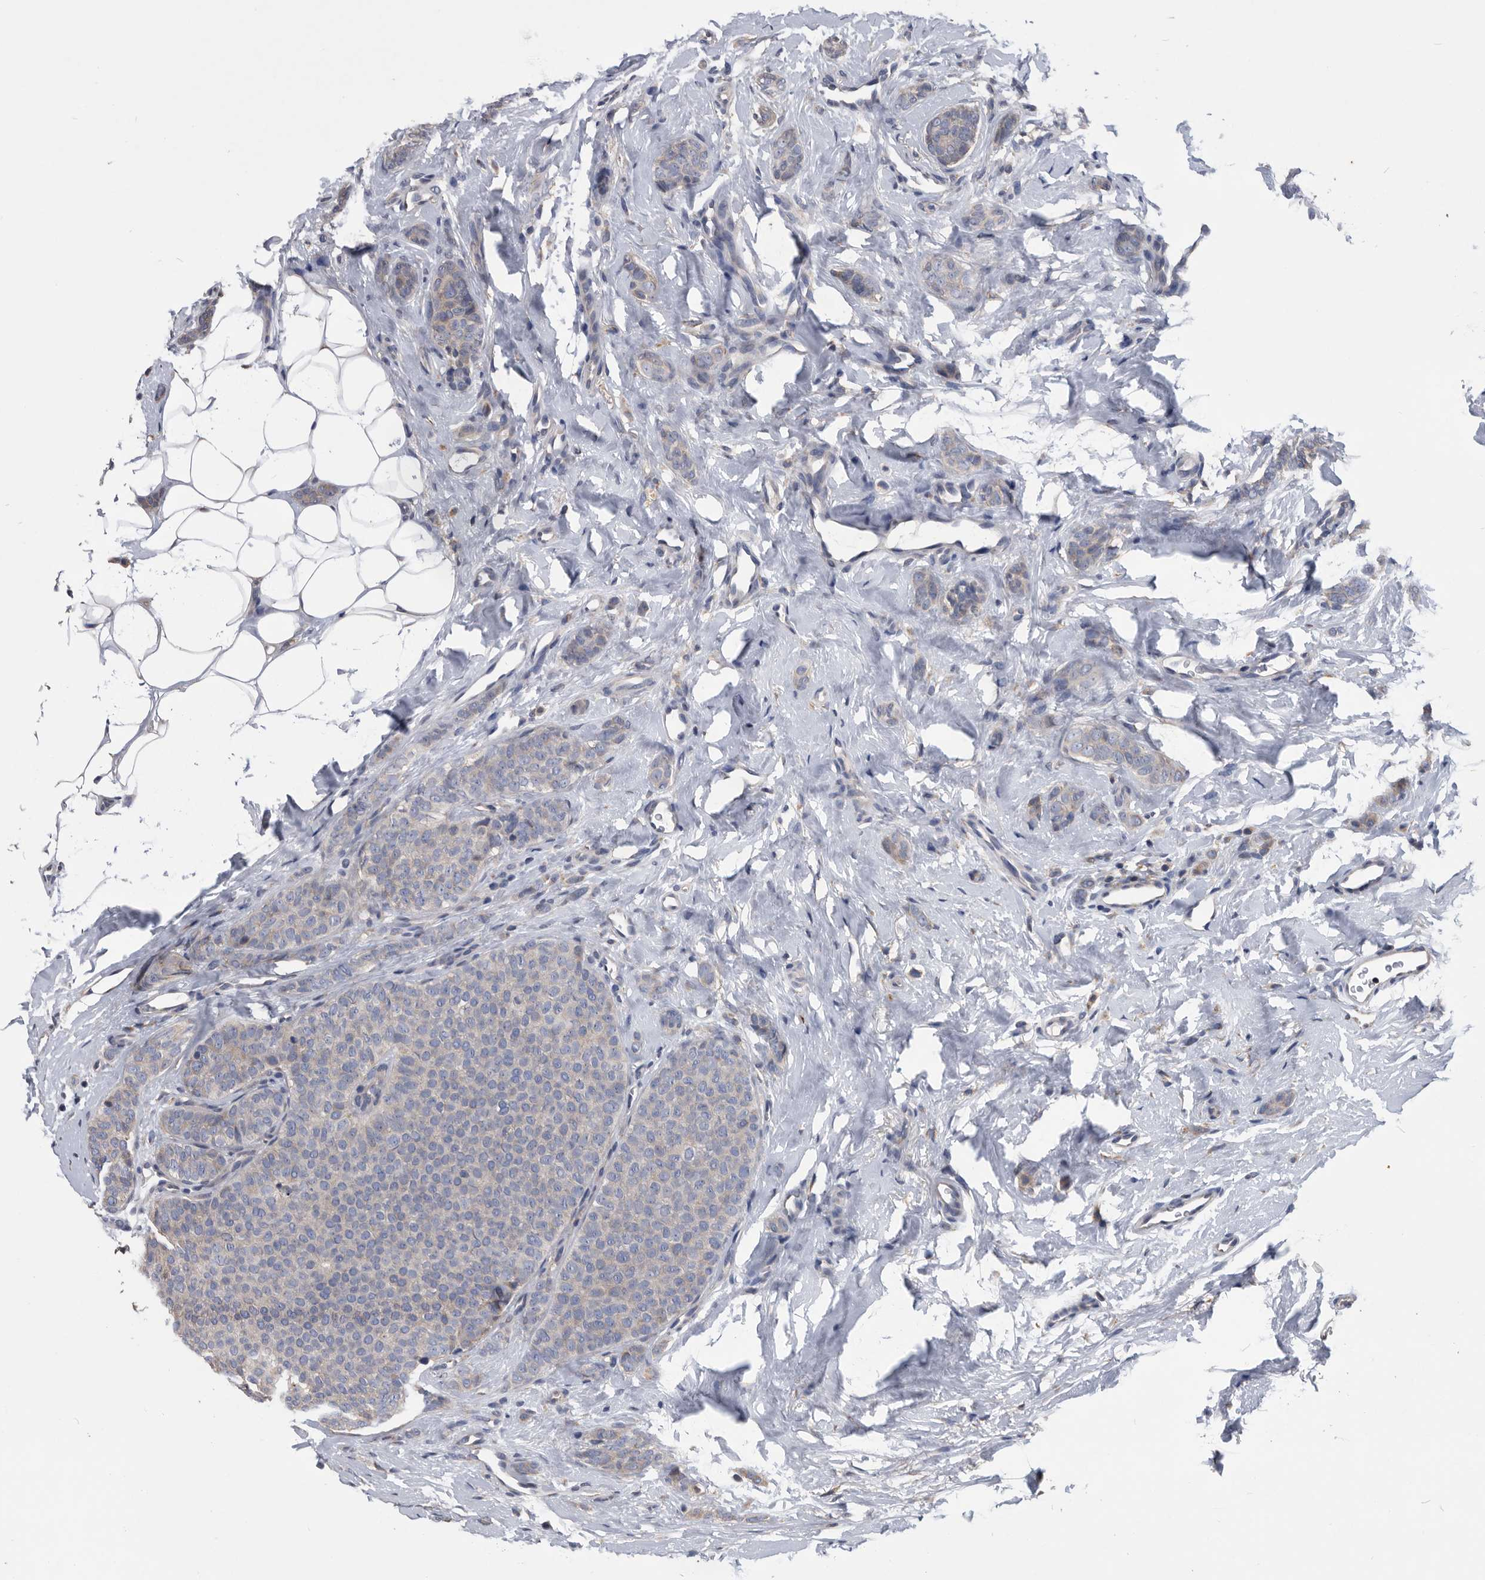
{"staining": {"intensity": "weak", "quantity": "<25%", "location": "cytoplasmic/membranous"}, "tissue": "breast cancer", "cell_type": "Tumor cells", "image_type": "cancer", "snomed": [{"axis": "morphology", "description": "Lobular carcinoma"}, {"axis": "topography", "description": "Skin"}, {"axis": "topography", "description": "Breast"}], "caption": "This is an immunohistochemistry micrograph of breast cancer (lobular carcinoma). There is no positivity in tumor cells.", "gene": "NRBP1", "patient": {"sex": "female", "age": 46}}